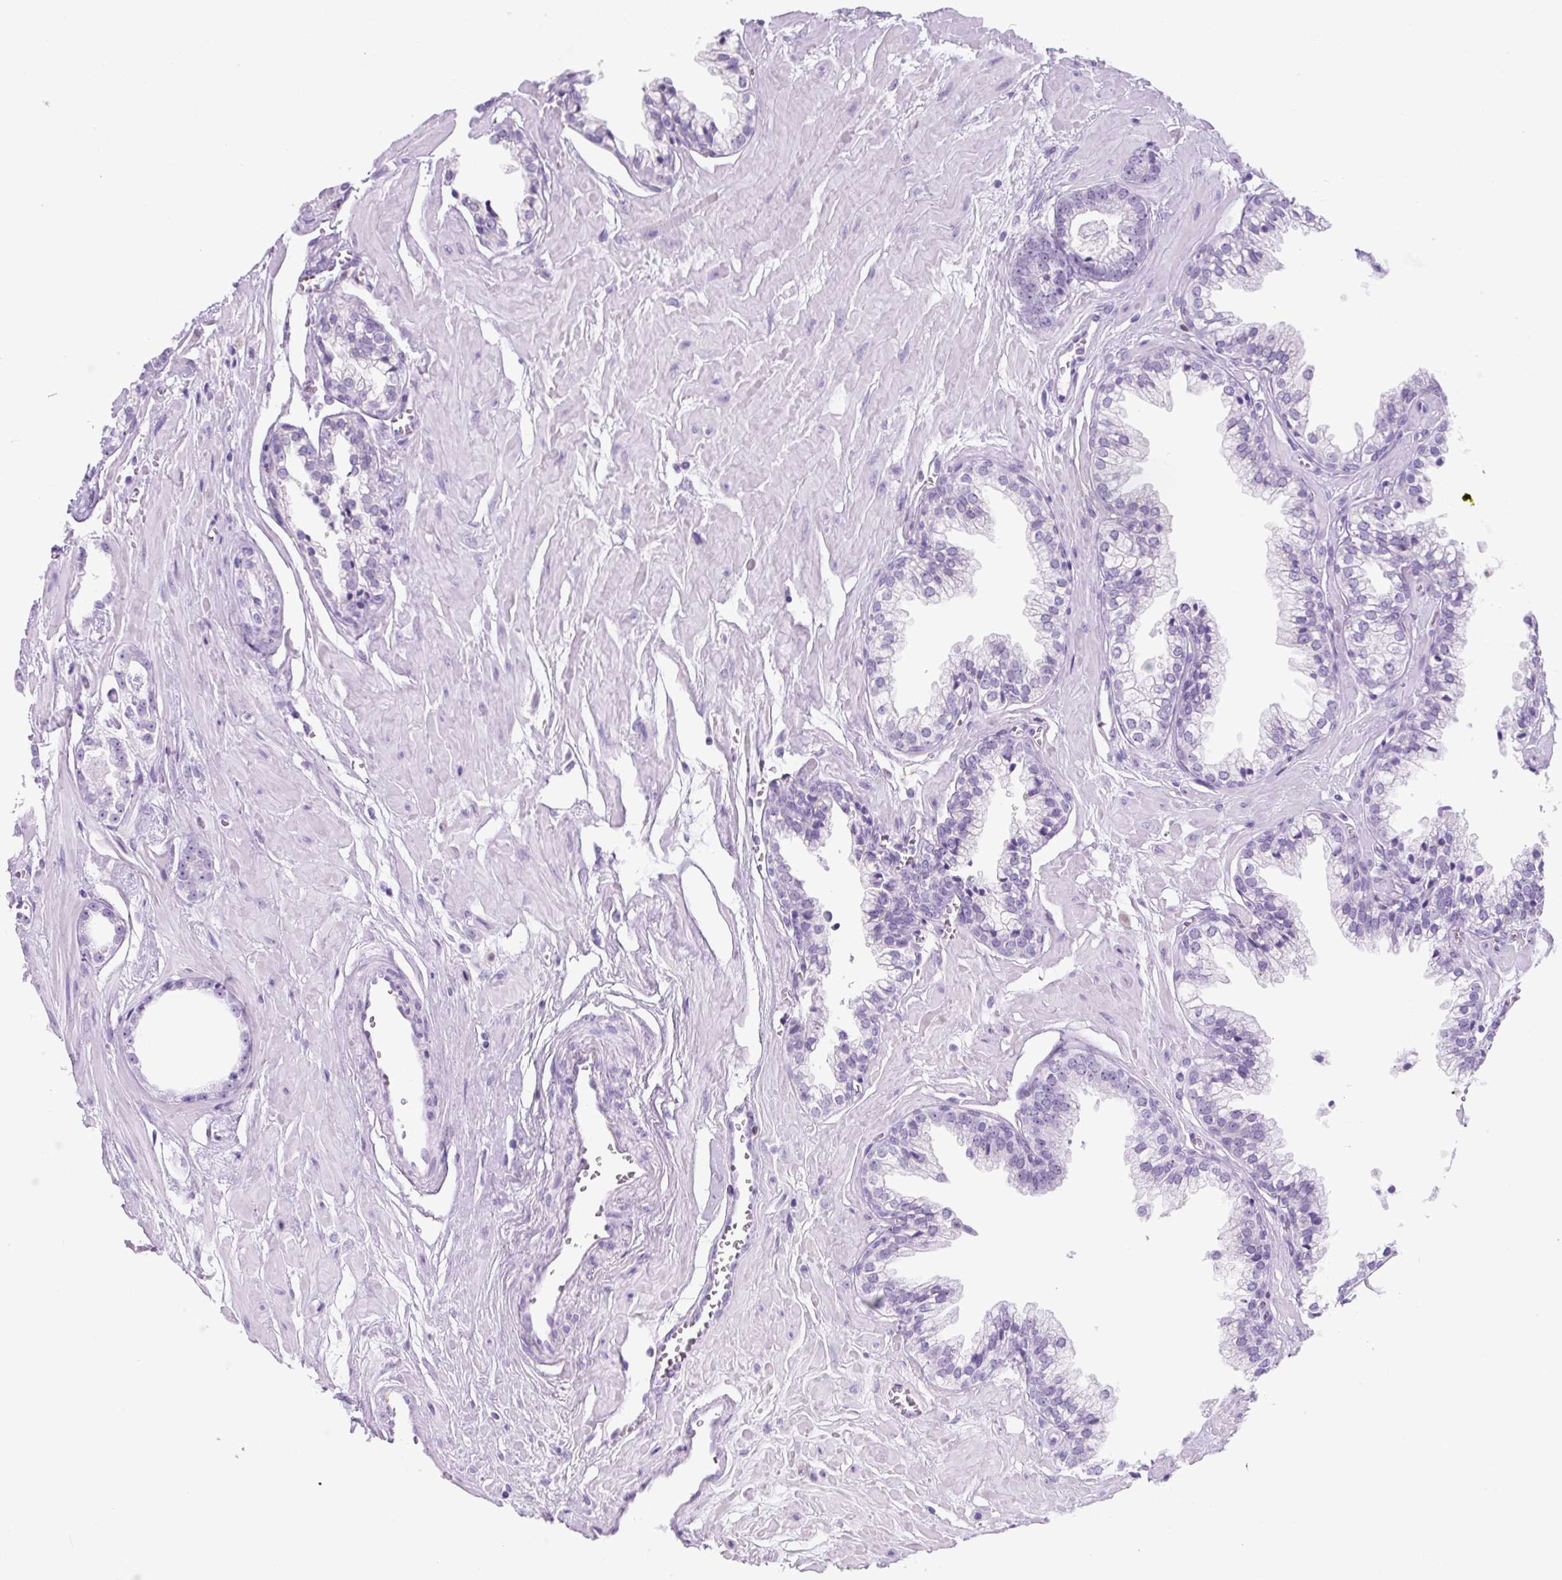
{"staining": {"intensity": "negative", "quantity": "none", "location": "none"}, "tissue": "prostate cancer", "cell_type": "Tumor cells", "image_type": "cancer", "snomed": [{"axis": "morphology", "description": "Adenocarcinoma, Low grade"}, {"axis": "topography", "description": "Prostate"}], "caption": "Tumor cells are negative for brown protein staining in prostate cancer. (DAB (3,3'-diaminobenzidine) IHC visualized using brightfield microscopy, high magnification).", "gene": "TNFRSF8", "patient": {"sex": "male", "age": 60}}